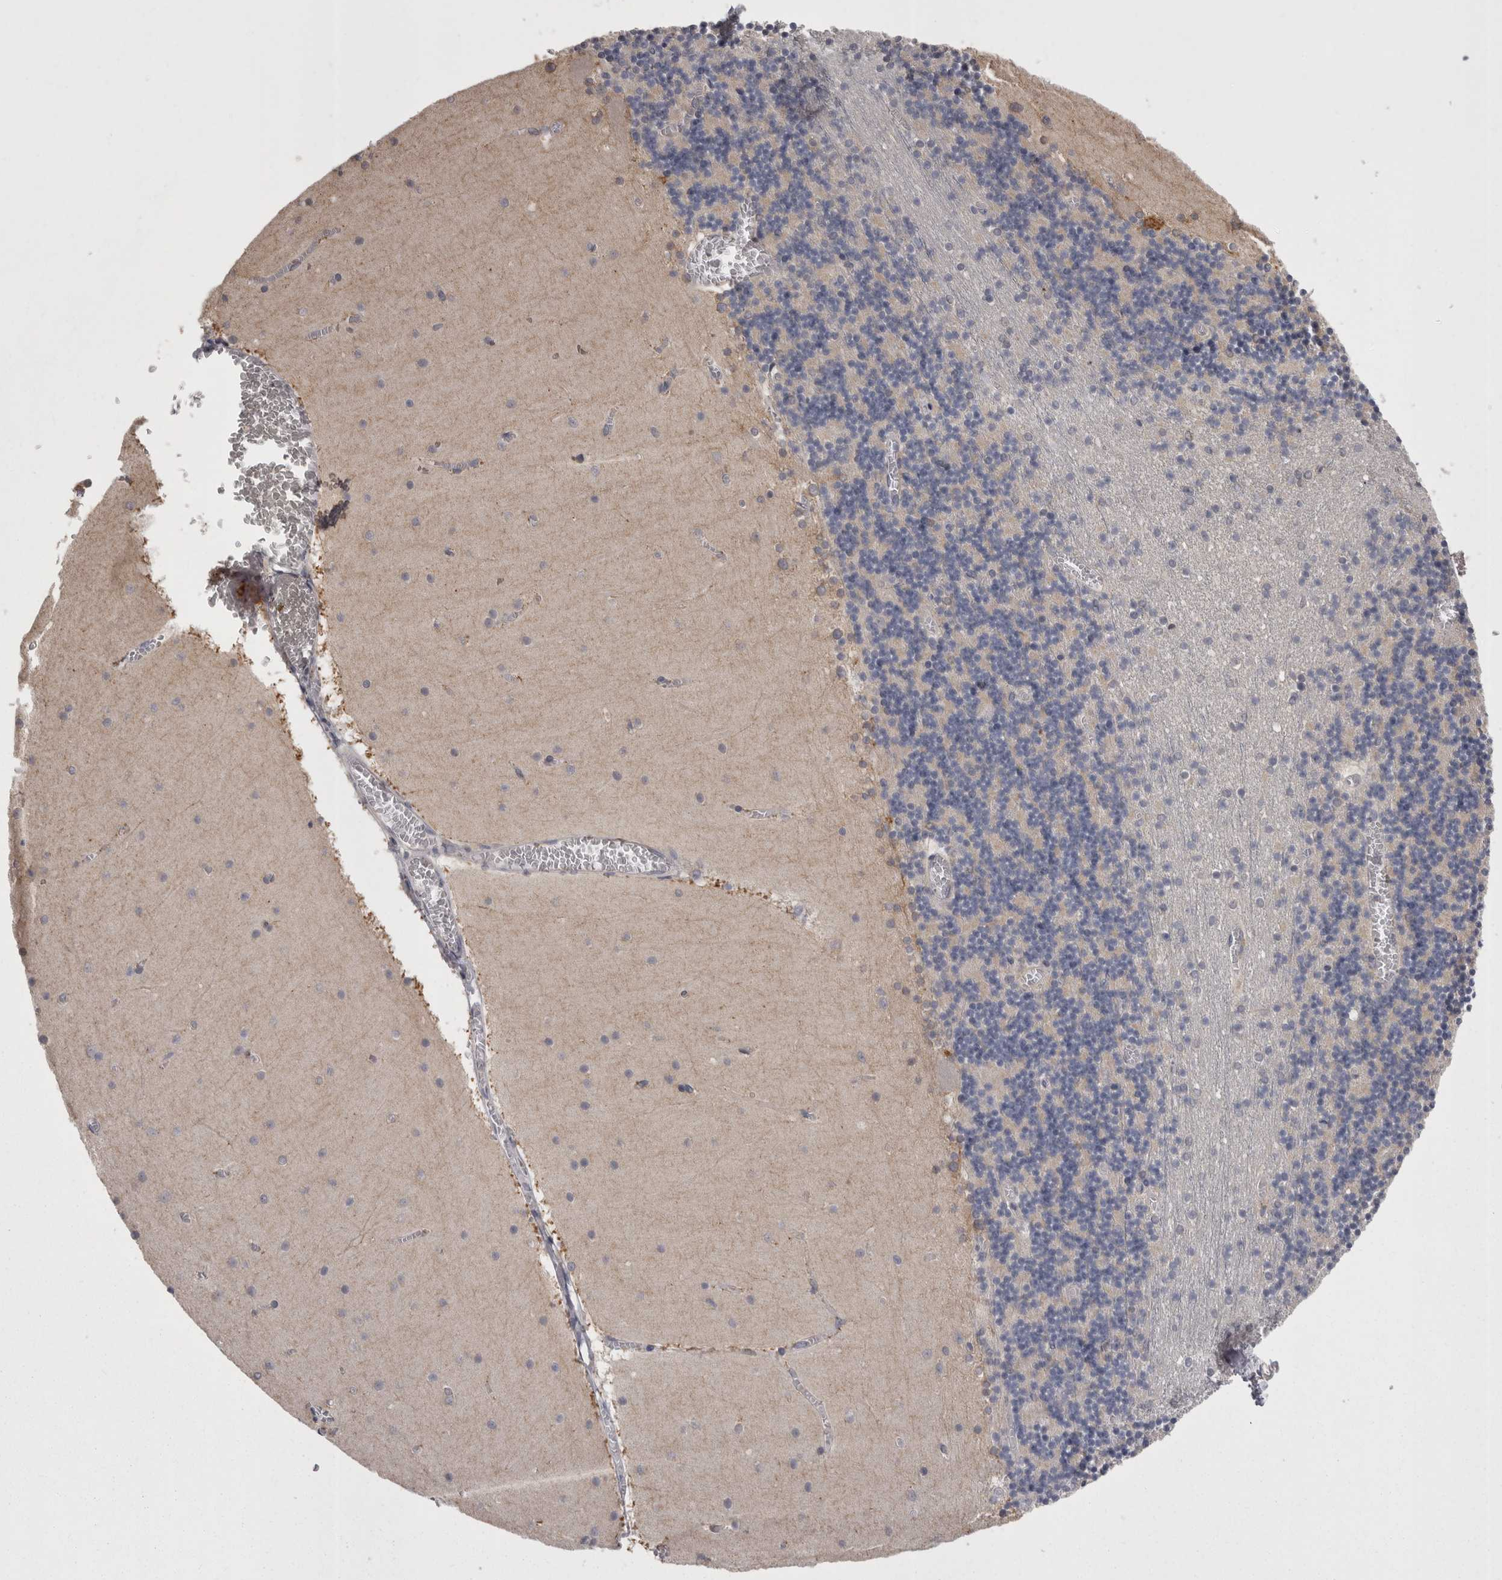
{"staining": {"intensity": "negative", "quantity": "none", "location": "none"}, "tissue": "cerebellum", "cell_type": "Cells in granular layer", "image_type": "normal", "snomed": [{"axis": "morphology", "description": "Normal tissue, NOS"}, {"axis": "topography", "description": "Cerebellum"}], "caption": "A photomicrograph of cerebellum stained for a protein displays no brown staining in cells in granular layer.", "gene": "PON3", "patient": {"sex": "female", "age": 28}}